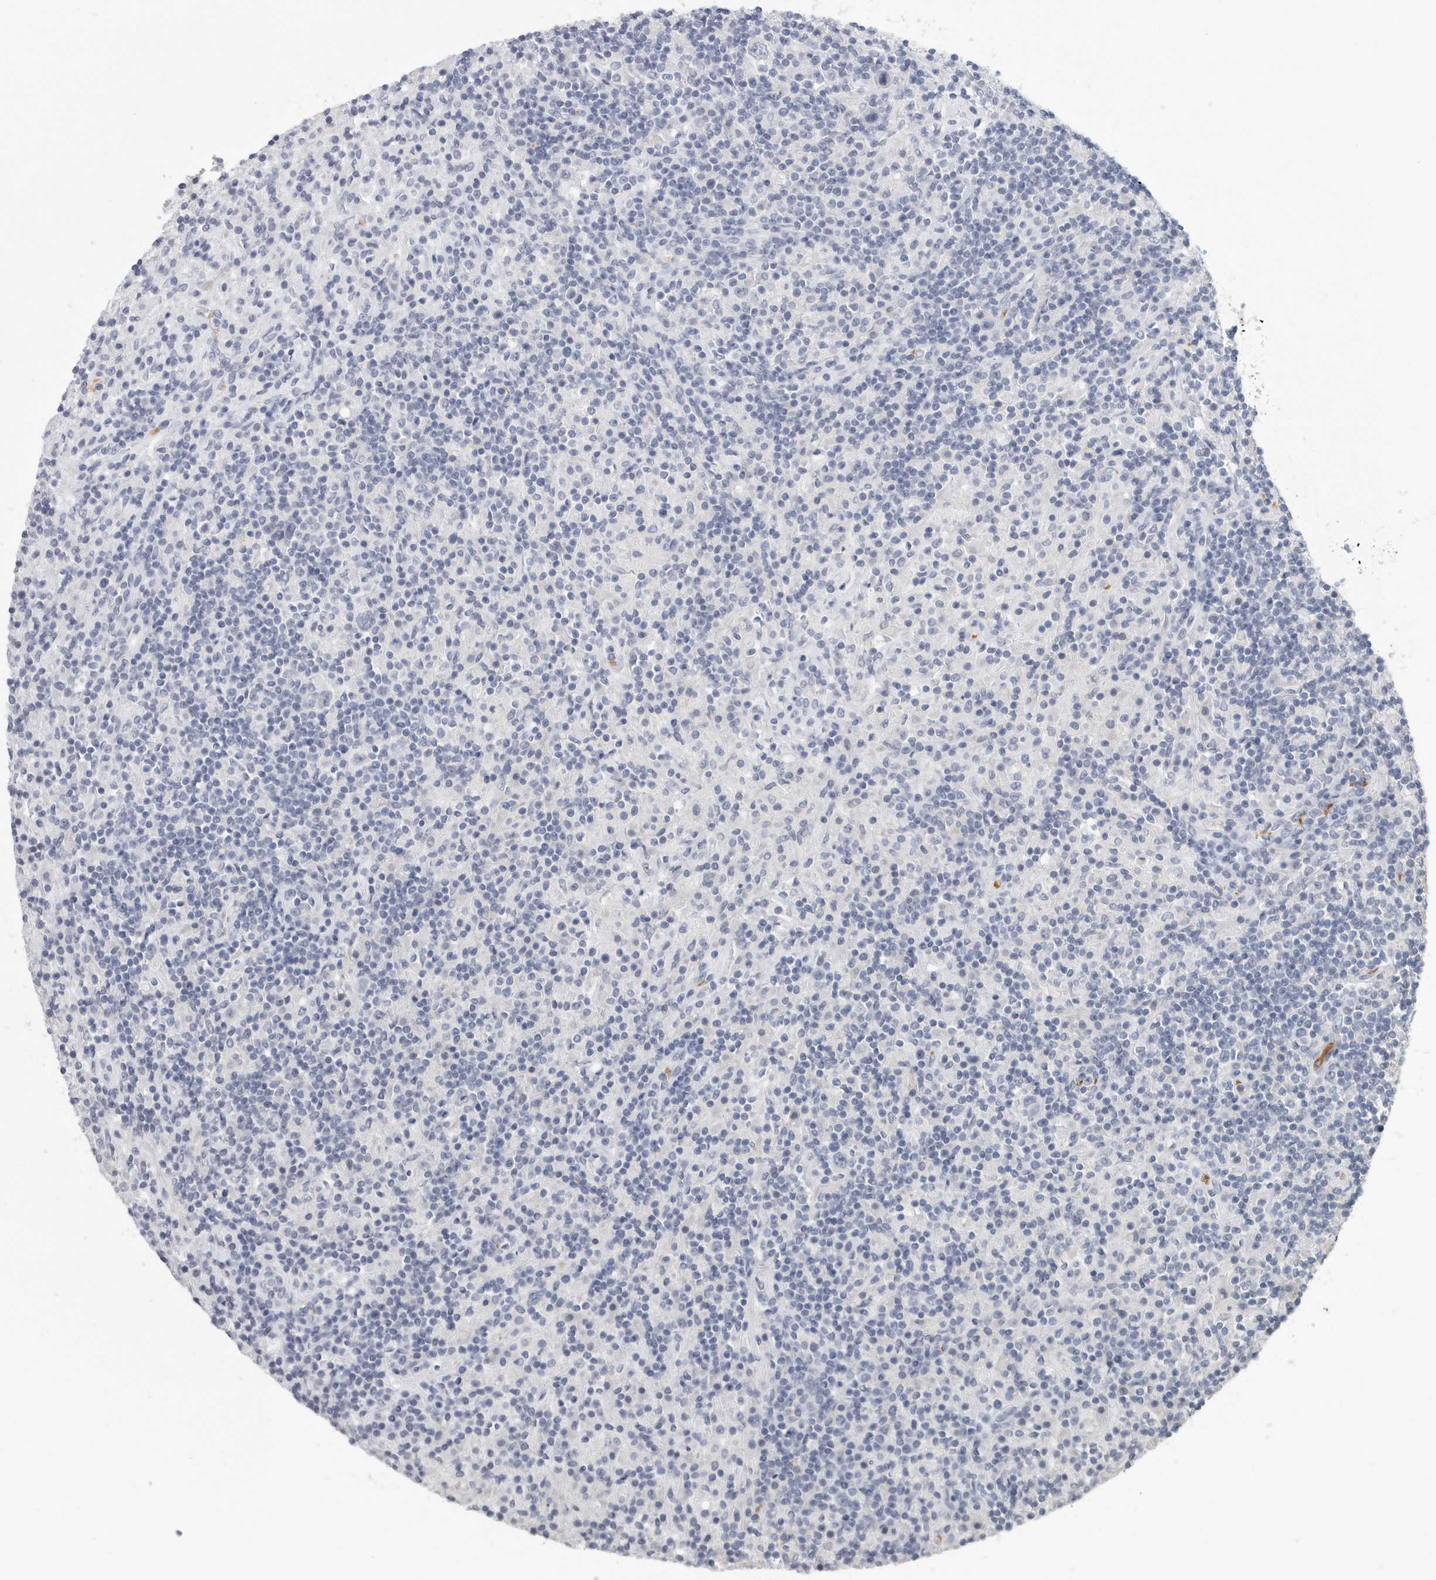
{"staining": {"intensity": "negative", "quantity": "none", "location": "none"}, "tissue": "lymphoma", "cell_type": "Tumor cells", "image_type": "cancer", "snomed": [{"axis": "morphology", "description": "Hodgkin's disease, NOS"}, {"axis": "topography", "description": "Lymph node"}], "caption": "There is no significant staining in tumor cells of lymphoma.", "gene": "DNAJC11", "patient": {"sex": "male", "age": 70}}